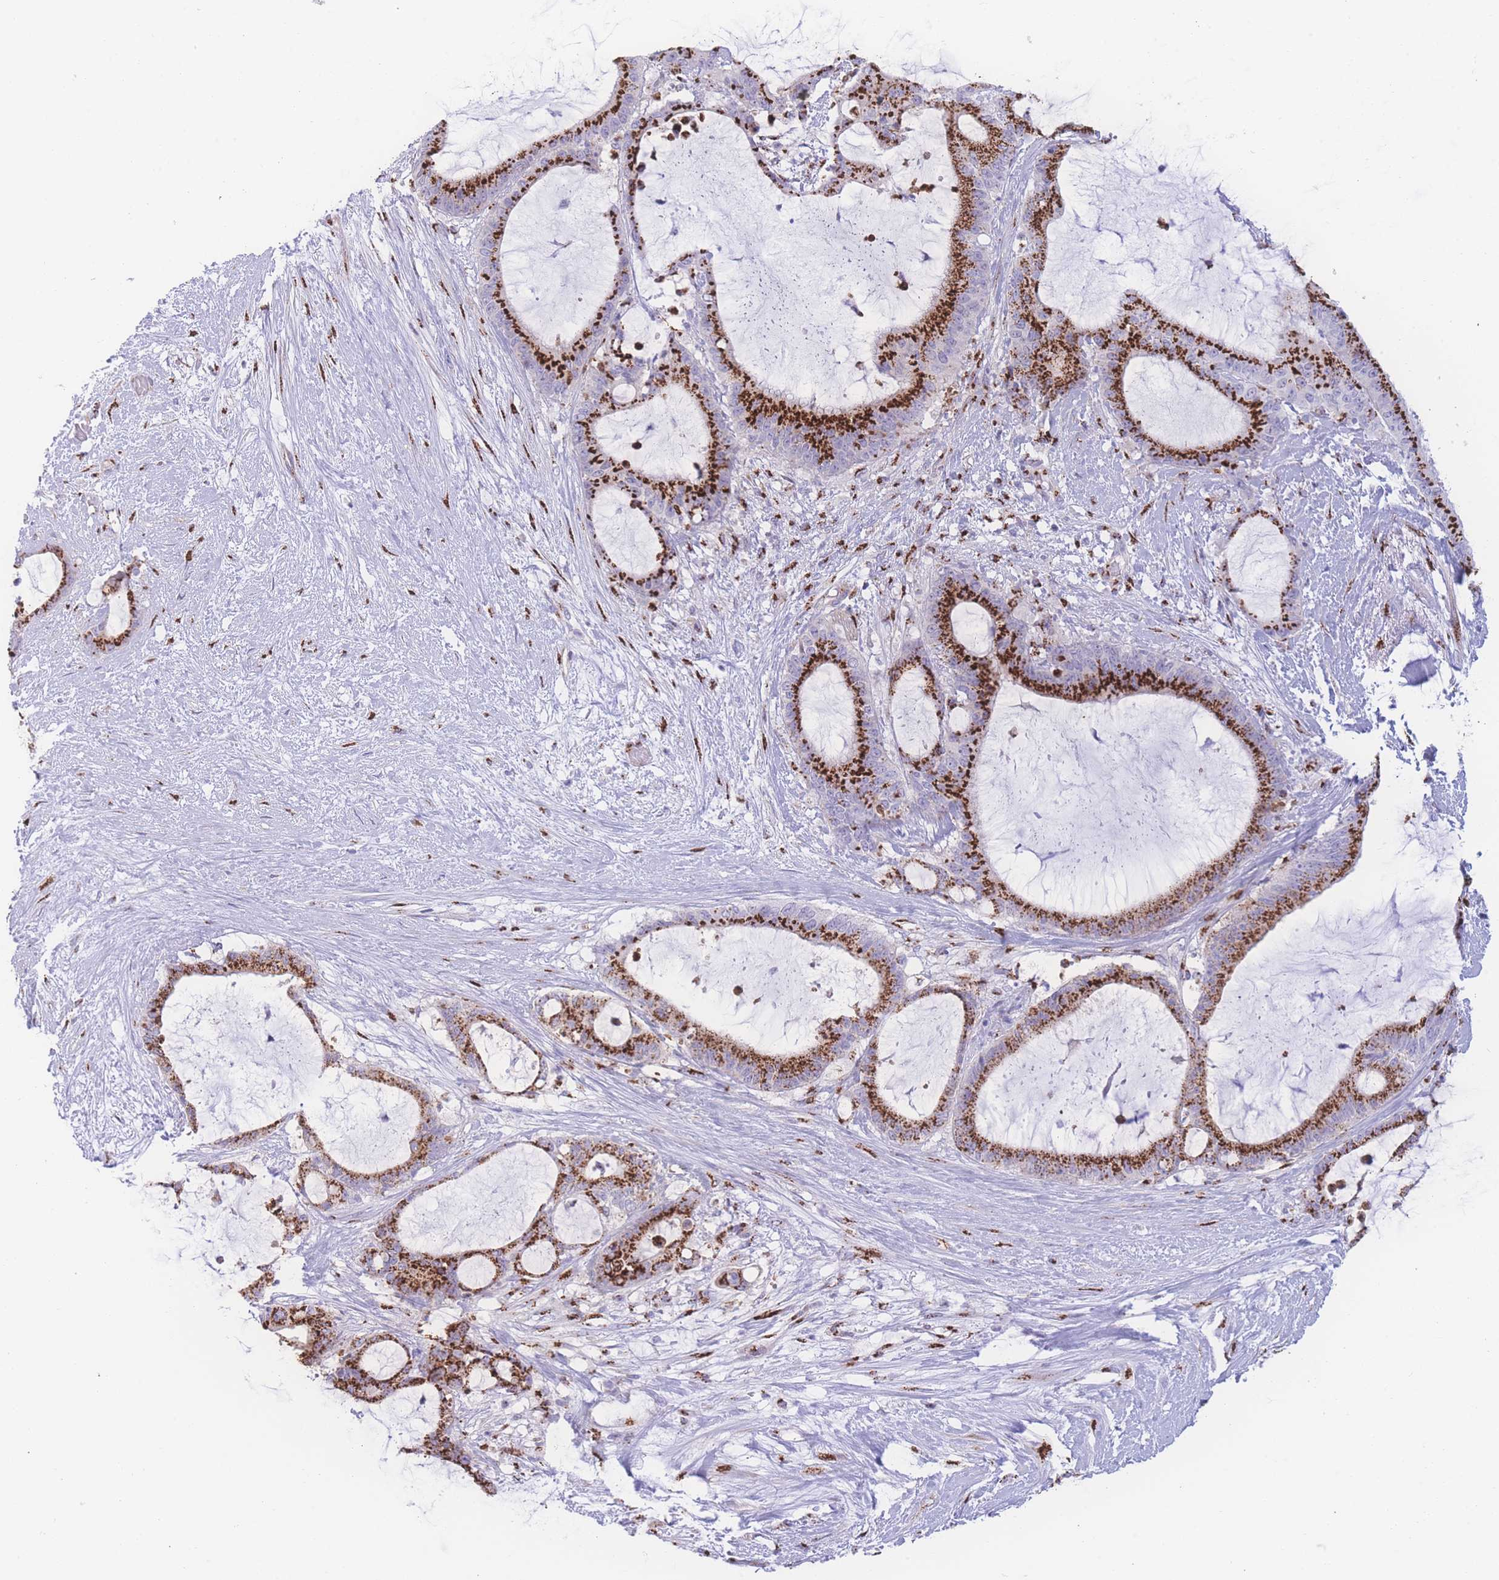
{"staining": {"intensity": "strong", "quantity": ">75%", "location": "cytoplasmic/membranous"}, "tissue": "liver cancer", "cell_type": "Tumor cells", "image_type": "cancer", "snomed": [{"axis": "morphology", "description": "Normal tissue, NOS"}, {"axis": "morphology", "description": "Cholangiocarcinoma"}, {"axis": "topography", "description": "Liver"}, {"axis": "topography", "description": "Peripheral nerve tissue"}], "caption": "Liver cancer was stained to show a protein in brown. There is high levels of strong cytoplasmic/membranous staining in about >75% of tumor cells. The protein of interest is stained brown, and the nuclei are stained in blue (DAB IHC with brightfield microscopy, high magnification).", "gene": "GOLM2", "patient": {"sex": "female", "age": 73}}